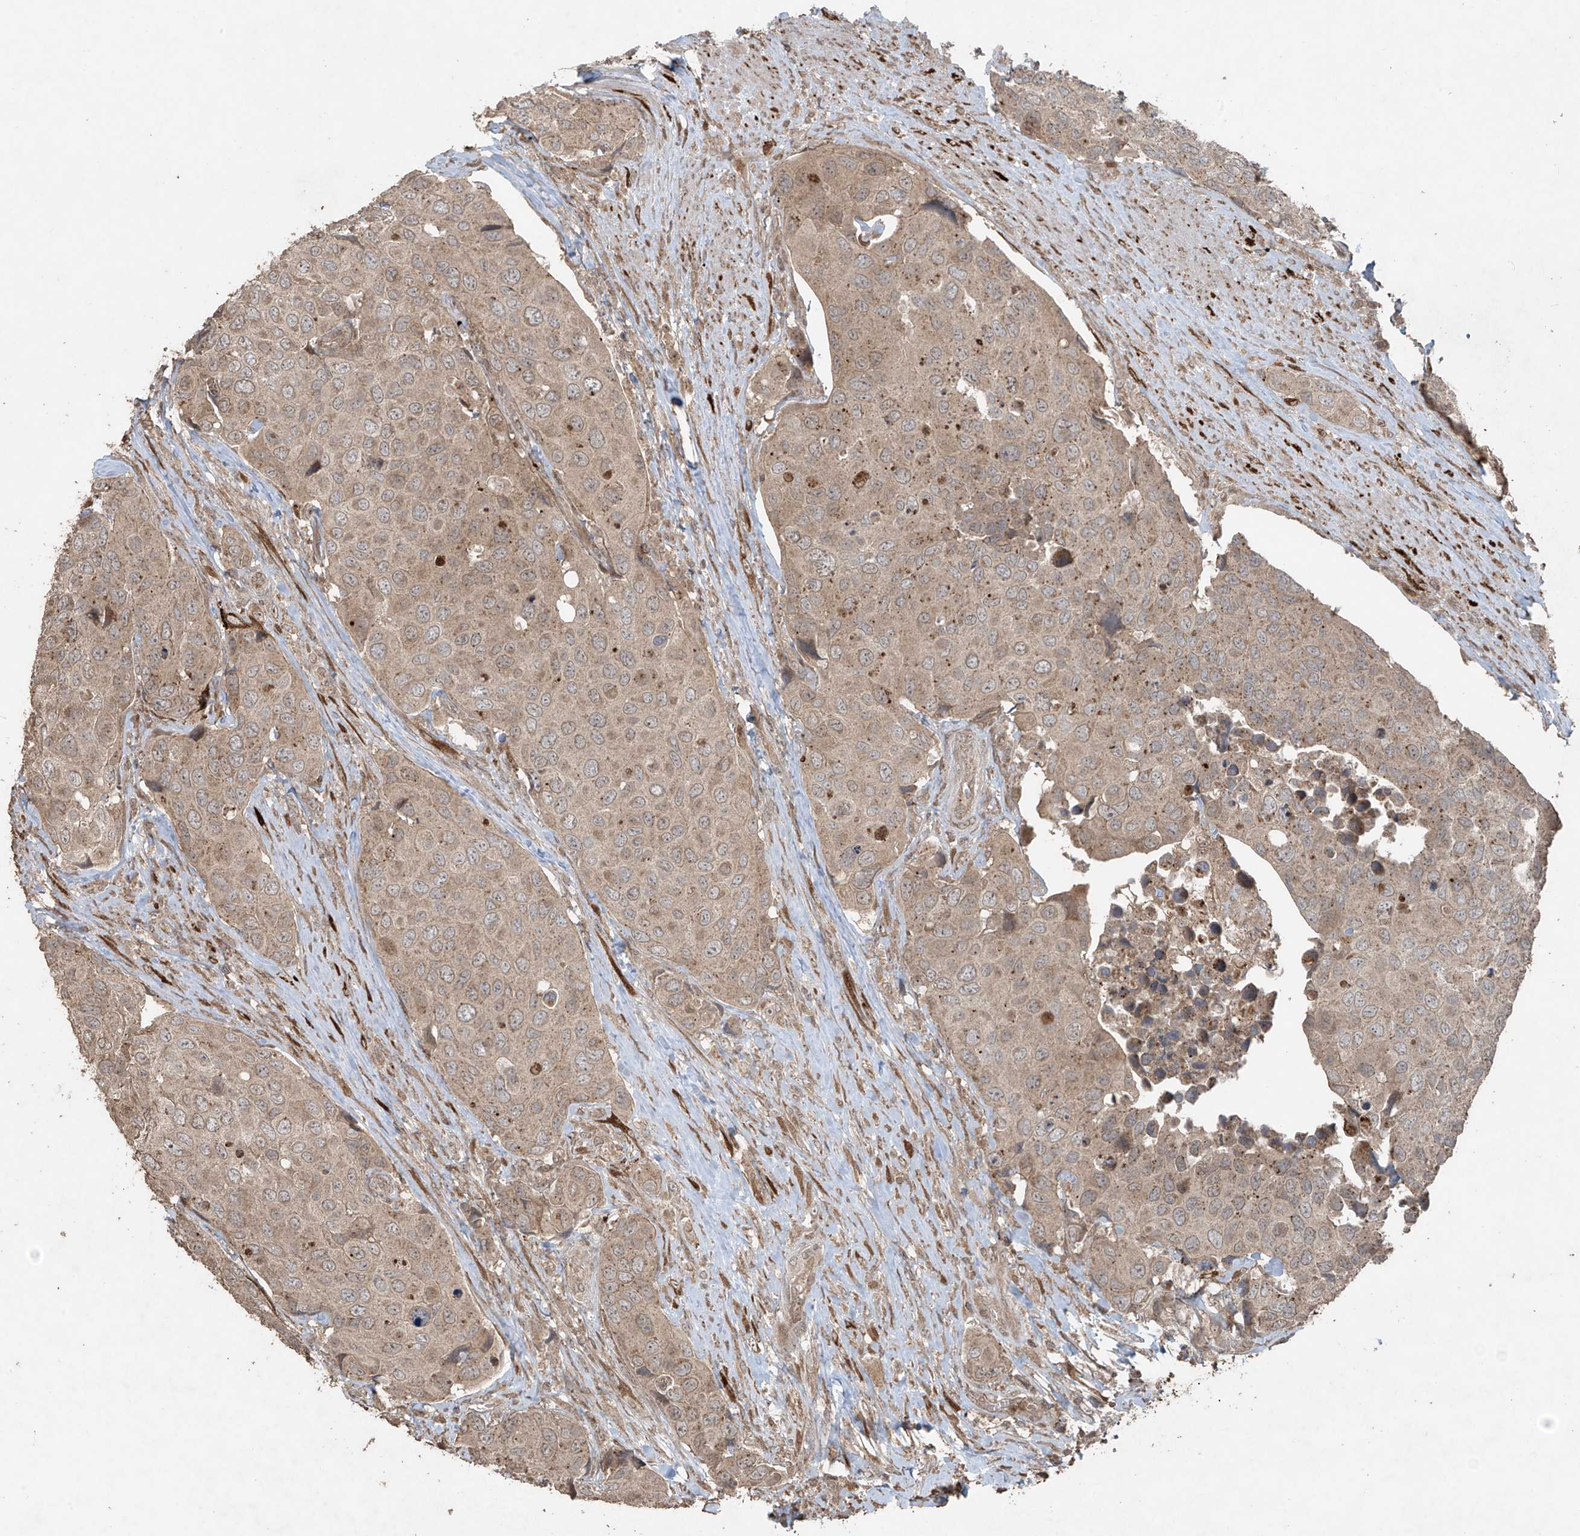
{"staining": {"intensity": "weak", "quantity": "<25%", "location": "cytoplasmic/membranous"}, "tissue": "urothelial cancer", "cell_type": "Tumor cells", "image_type": "cancer", "snomed": [{"axis": "morphology", "description": "Urothelial carcinoma, High grade"}, {"axis": "topography", "description": "Urinary bladder"}], "caption": "Immunohistochemistry of human urothelial cancer exhibits no expression in tumor cells.", "gene": "PGPEP1", "patient": {"sex": "male", "age": 74}}